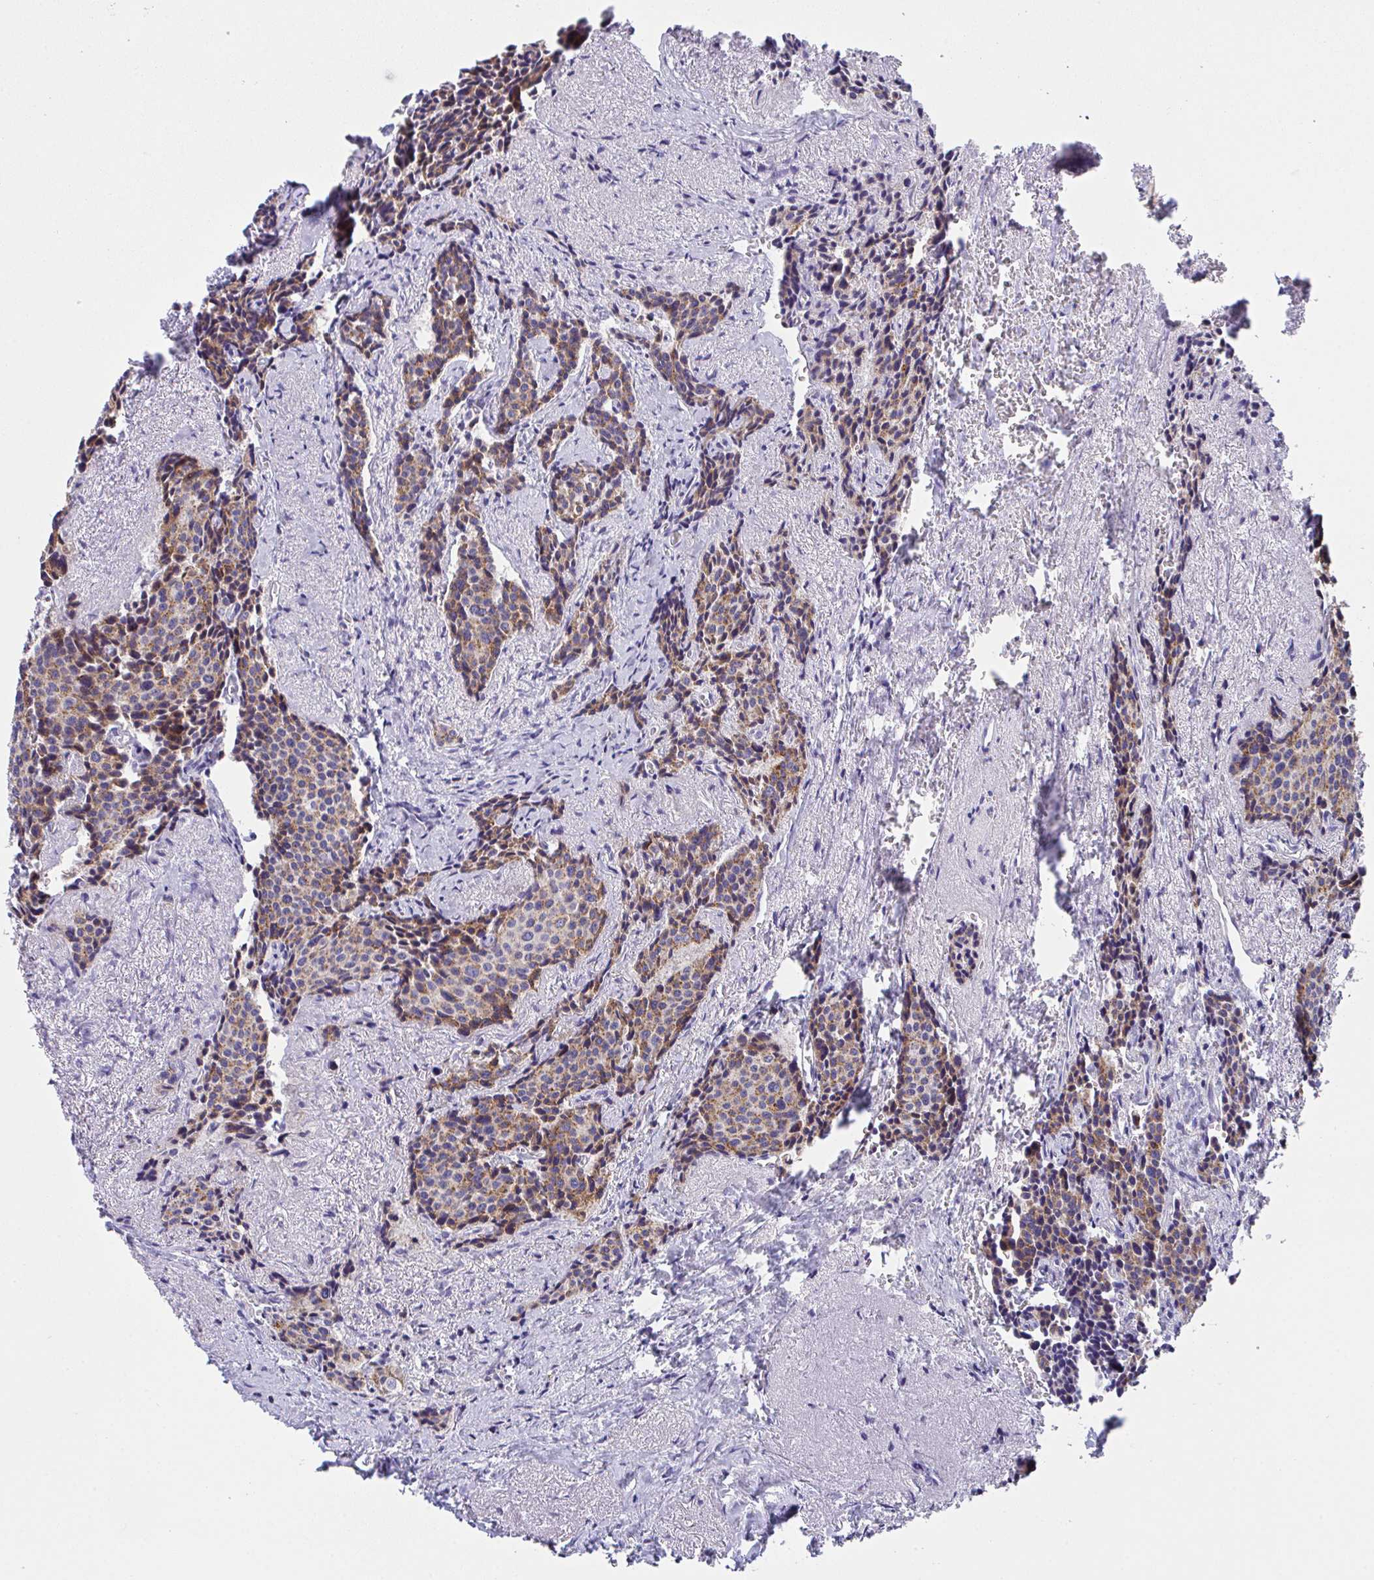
{"staining": {"intensity": "weak", "quantity": "25%-75%", "location": "cytoplasmic/membranous"}, "tissue": "carcinoid", "cell_type": "Tumor cells", "image_type": "cancer", "snomed": [{"axis": "morphology", "description": "Carcinoid, malignant, NOS"}, {"axis": "topography", "description": "Small intestine"}], "caption": "Human carcinoid stained with a protein marker exhibits weak staining in tumor cells.", "gene": "MIA3", "patient": {"sex": "male", "age": 73}}